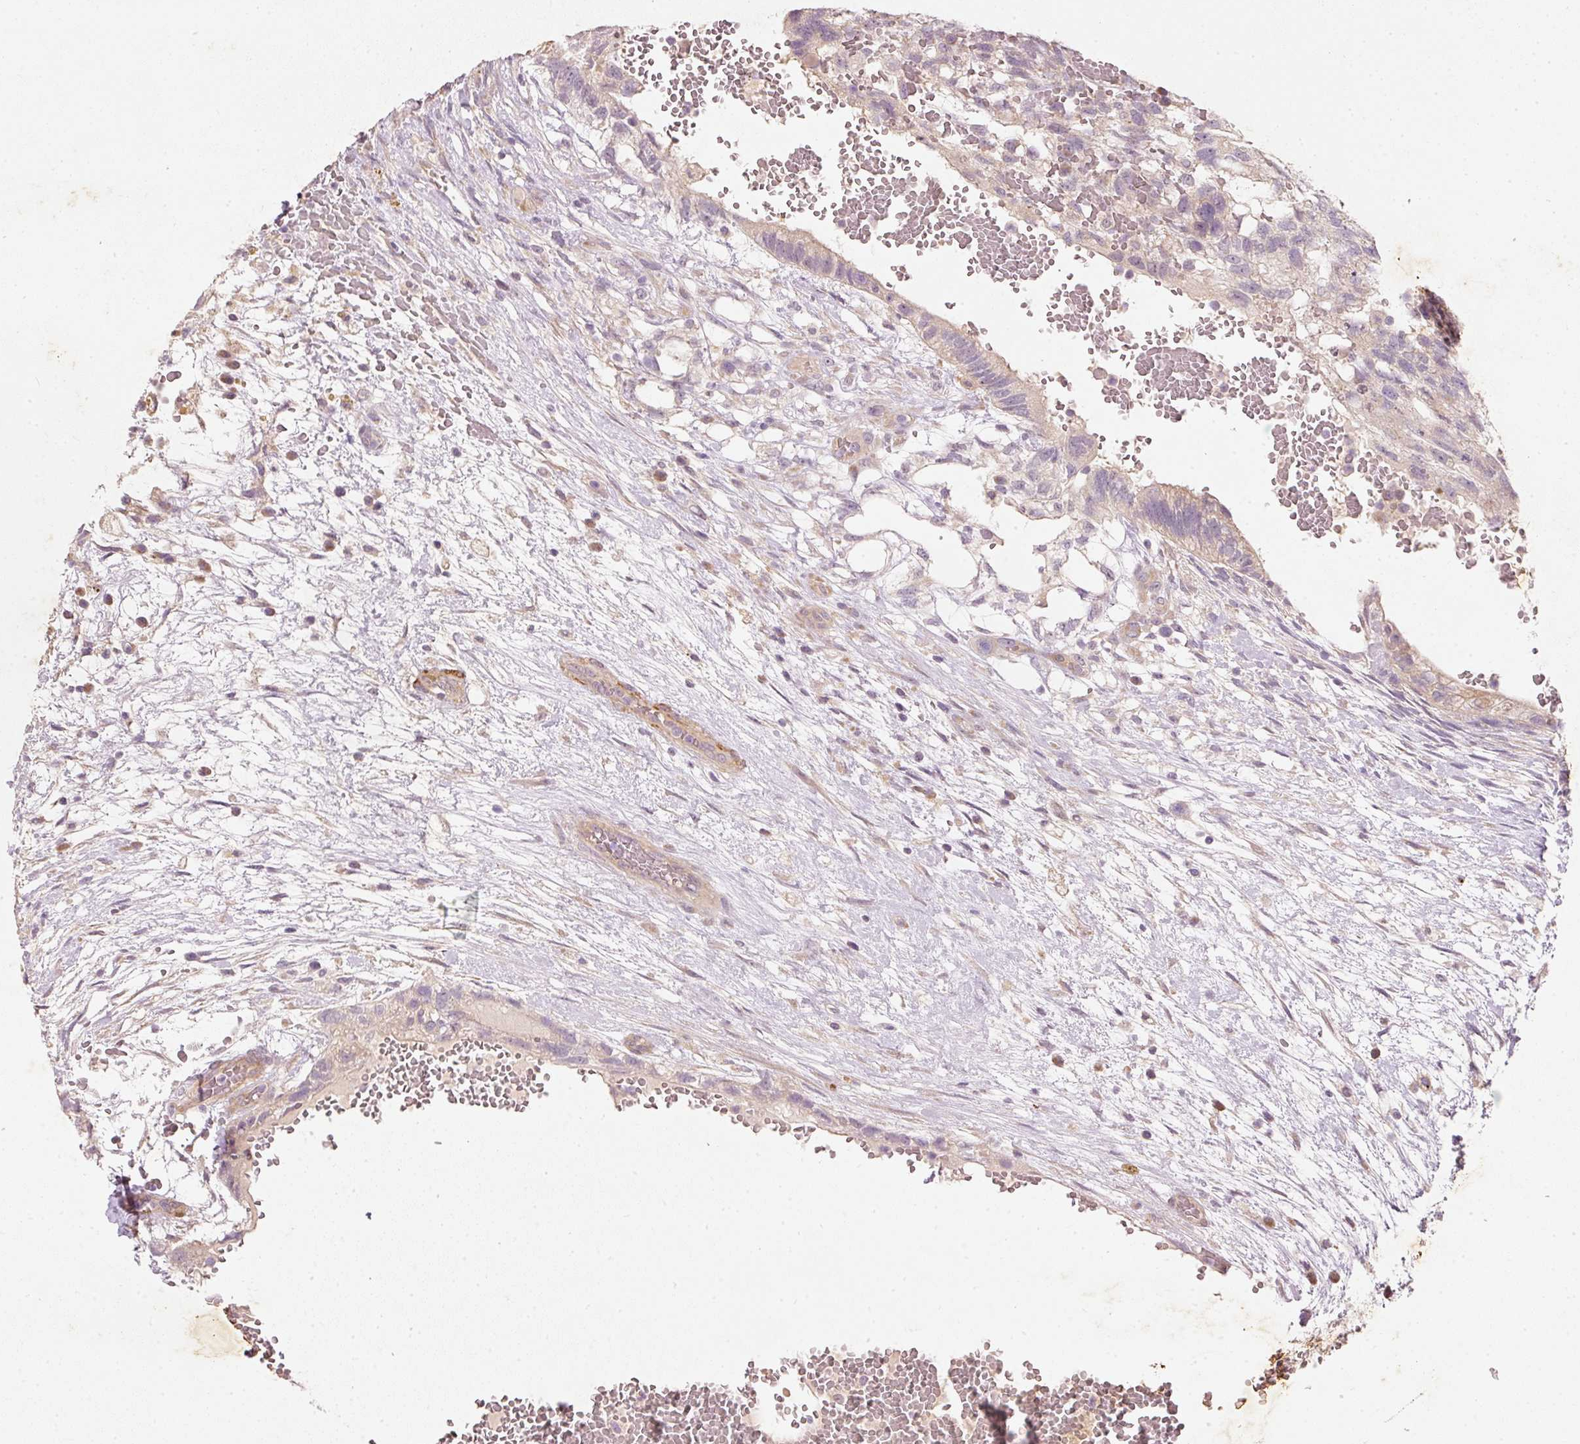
{"staining": {"intensity": "weak", "quantity": ">75%", "location": "cytoplasmic/membranous"}, "tissue": "testis cancer", "cell_type": "Tumor cells", "image_type": "cancer", "snomed": [{"axis": "morphology", "description": "Normal tissue, NOS"}, {"axis": "morphology", "description": "Carcinoma, Embryonal, NOS"}, {"axis": "topography", "description": "Testis"}], "caption": "Immunohistochemistry of human testis embryonal carcinoma demonstrates low levels of weak cytoplasmic/membranous positivity in approximately >75% of tumor cells.", "gene": "RGL2", "patient": {"sex": "male", "age": 32}}